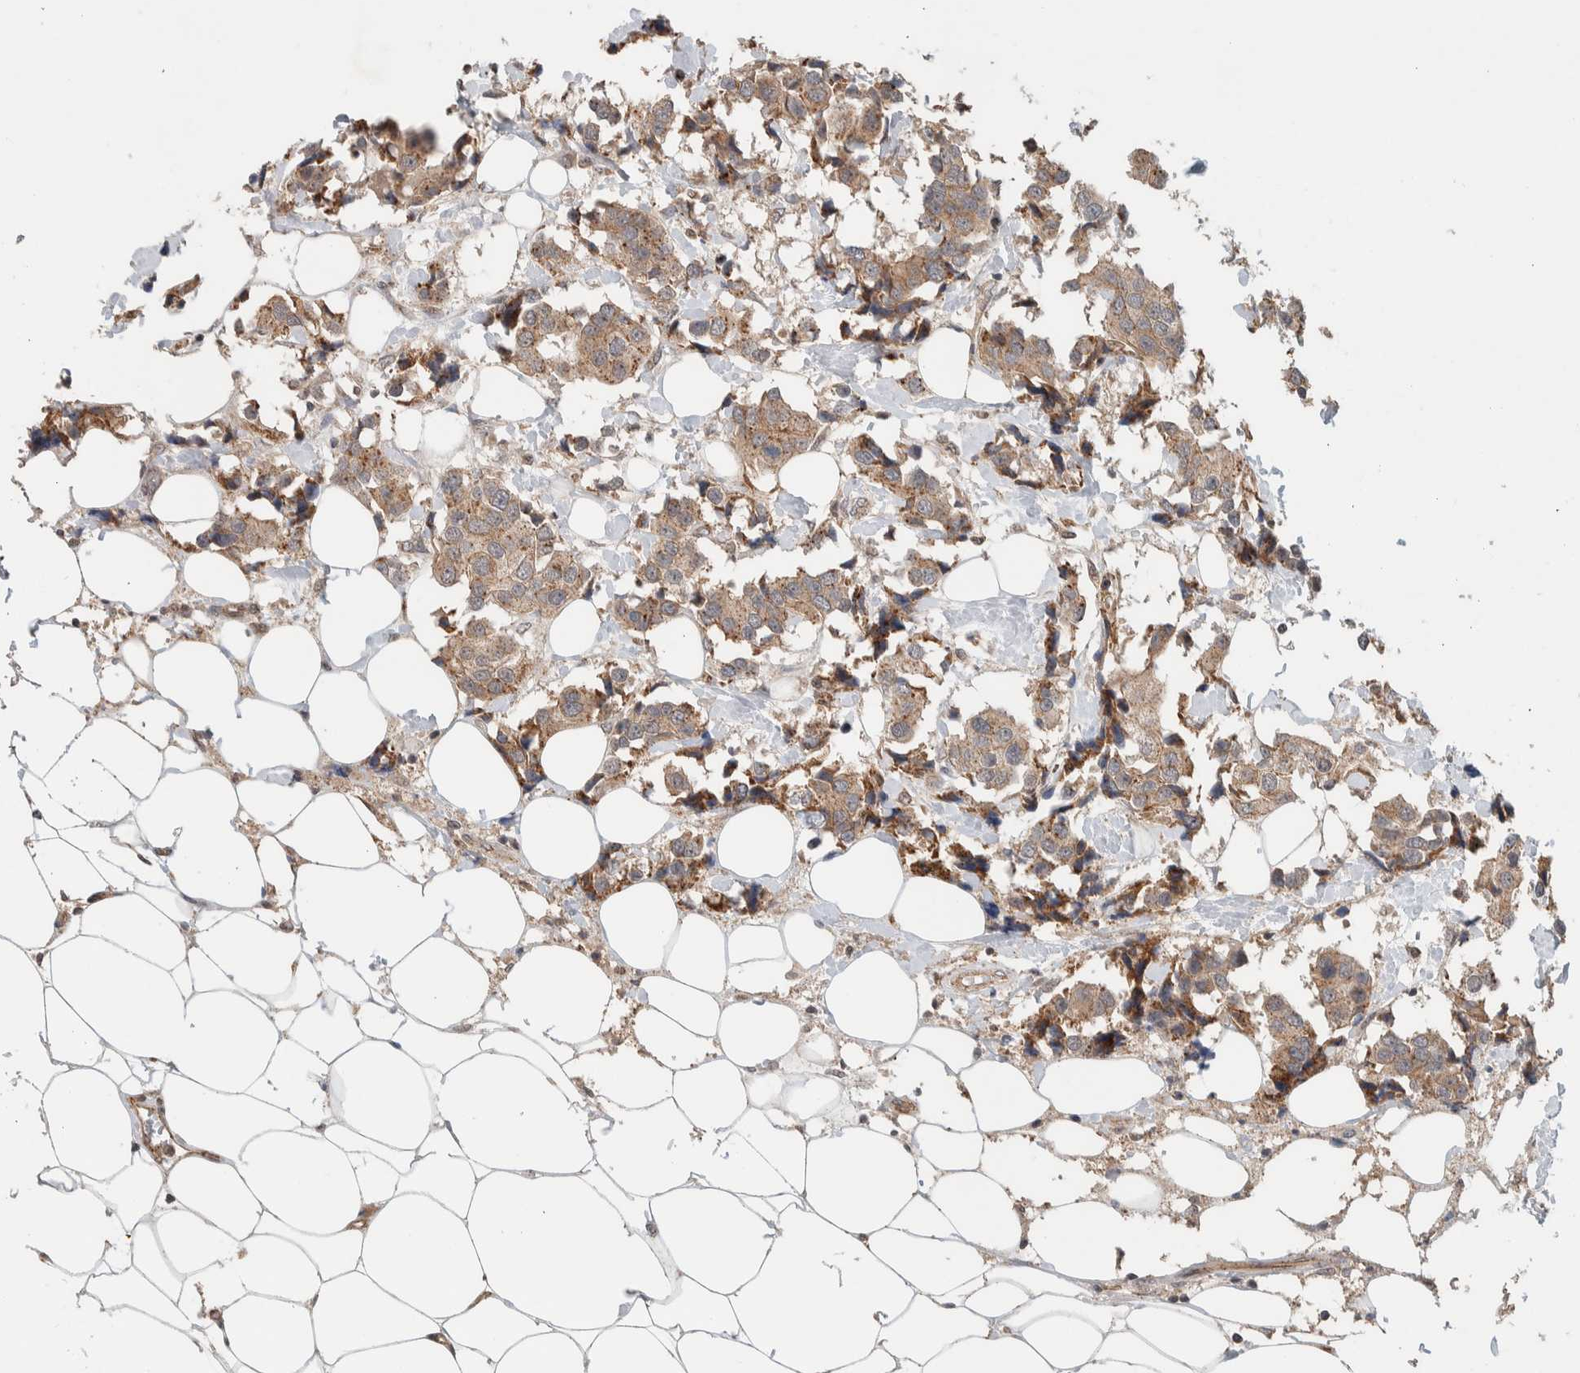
{"staining": {"intensity": "moderate", "quantity": ">75%", "location": "cytoplasmic/membranous"}, "tissue": "breast cancer", "cell_type": "Tumor cells", "image_type": "cancer", "snomed": [{"axis": "morphology", "description": "Normal tissue, NOS"}, {"axis": "morphology", "description": "Duct carcinoma"}, {"axis": "topography", "description": "Breast"}], "caption": "Breast cancer (intraductal carcinoma) stained with a brown dye exhibits moderate cytoplasmic/membranous positive expression in about >75% of tumor cells.", "gene": "DEPTOR", "patient": {"sex": "female", "age": 39}}